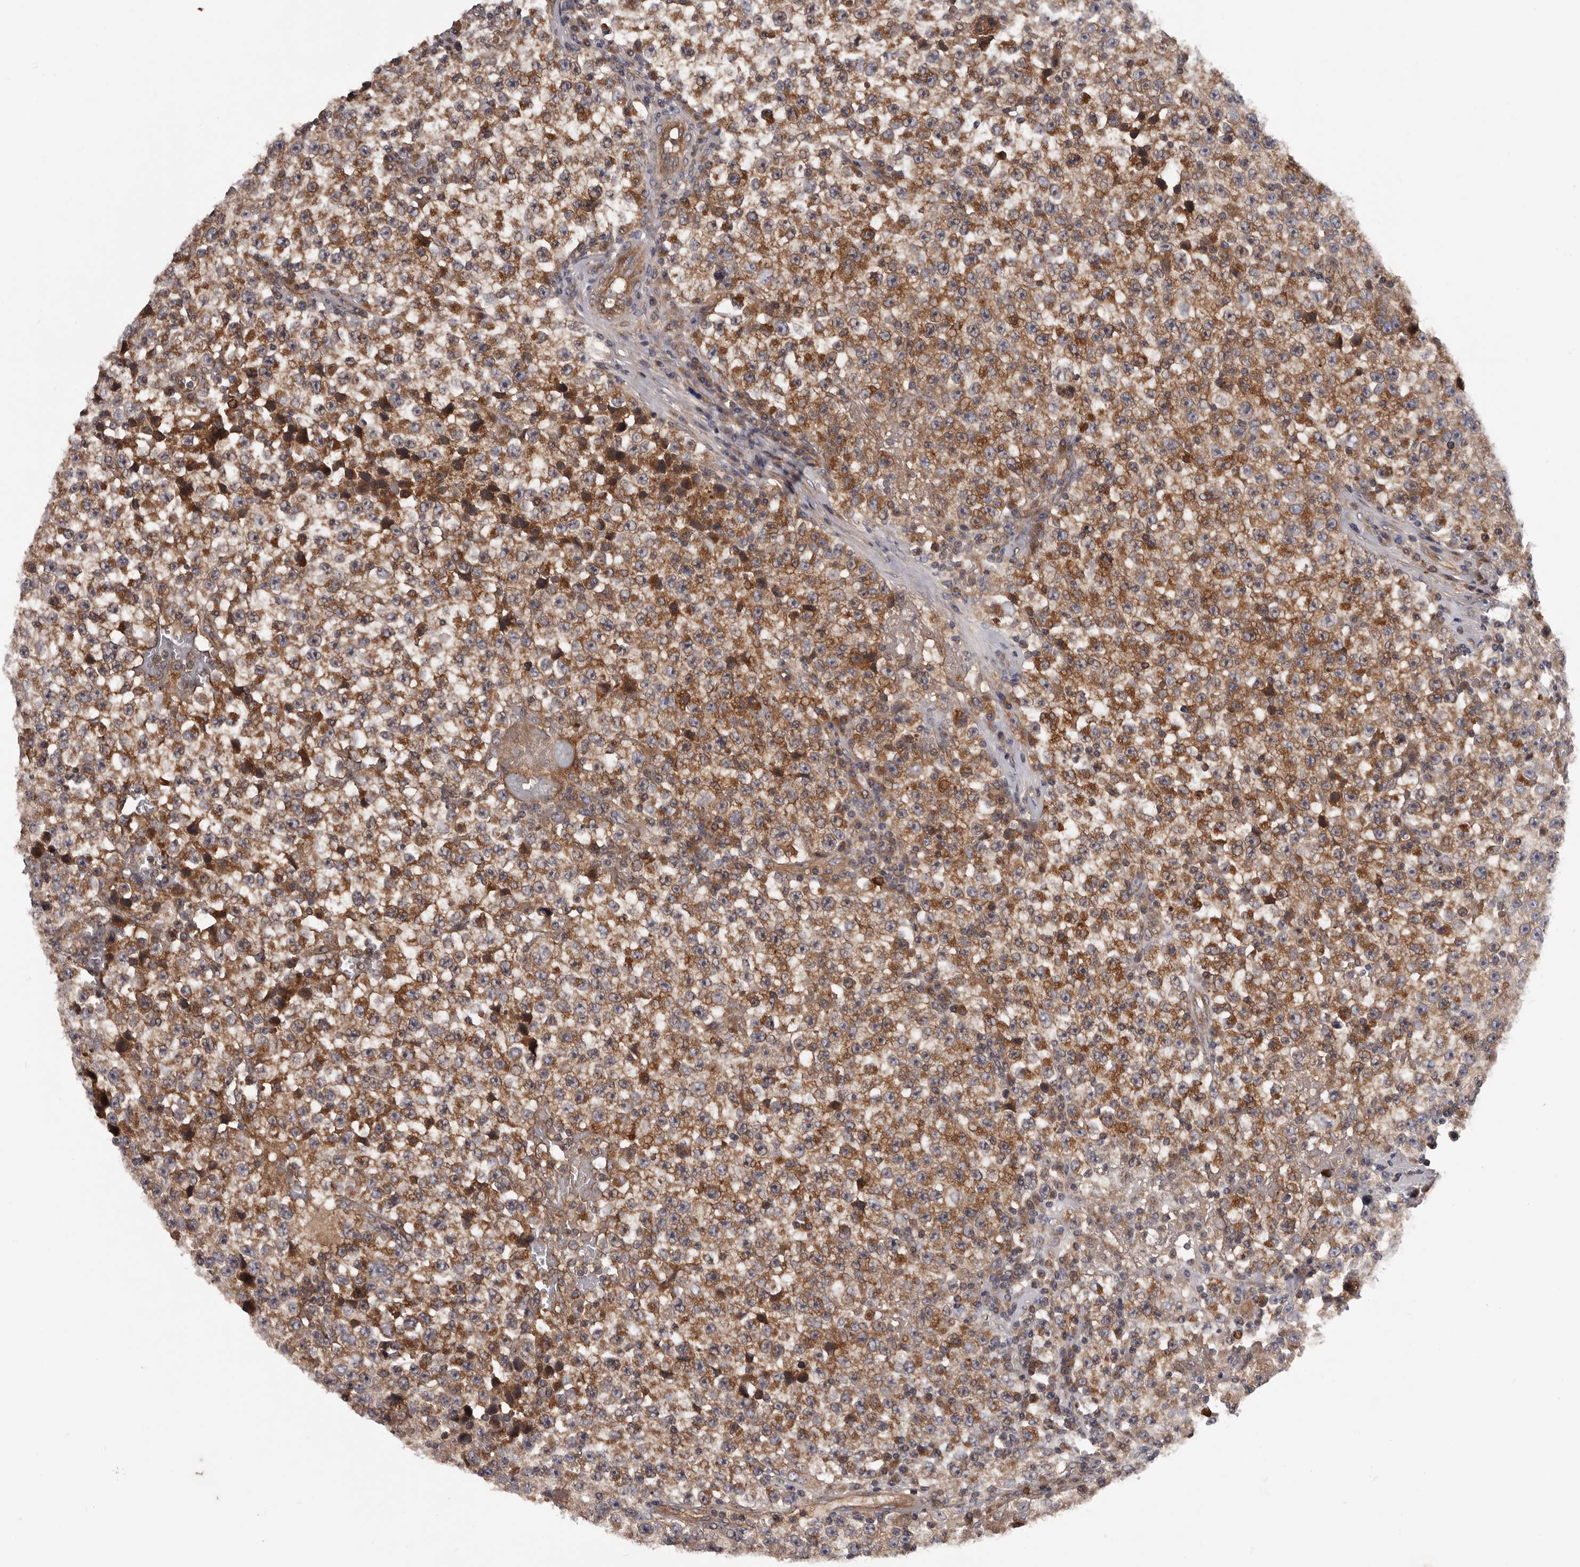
{"staining": {"intensity": "moderate", "quantity": ">75%", "location": "cytoplasmic/membranous"}, "tissue": "testis cancer", "cell_type": "Tumor cells", "image_type": "cancer", "snomed": [{"axis": "morphology", "description": "Seminoma, NOS"}, {"axis": "topography", "description": "Testis"}], "caption": "This micrograph displays immunohistochemistry (IHC) staining of human testis cancer (seminoma), with medium moderate cytoplasmic/membranous staining in approximately >75% of tumor cells.", "gene": "PRKD1", "patient": {"sex": "male", "age": 22}}